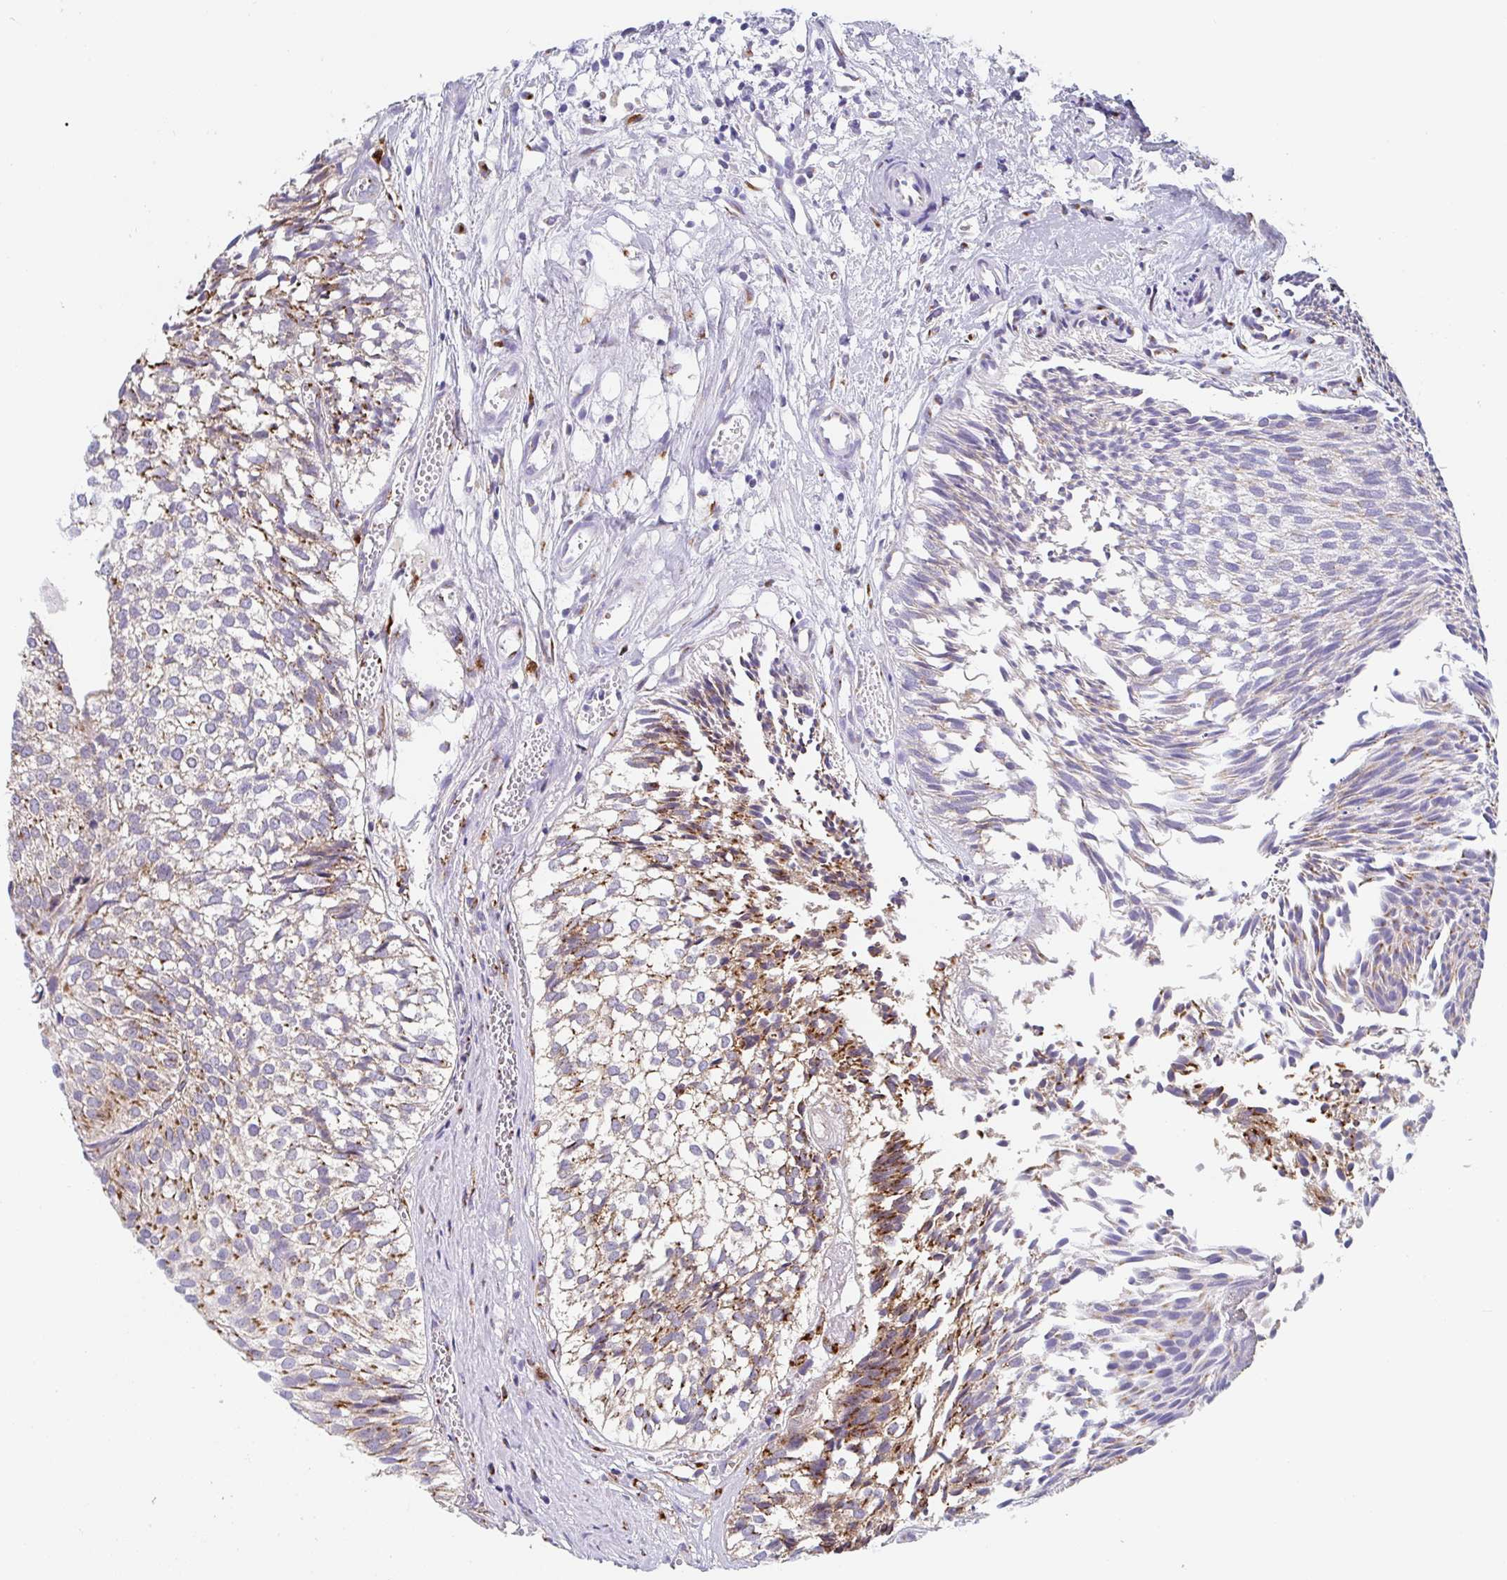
{"staining": {"intensity": "moderate", "quantity": "25%-75%", "location": "cytoplasmic/membranous"}, "tissue": "urothelial cancer", "cell_type": "Tumor cells", "image_type": "cancer", "snomed": [{"axis": "morphology", "description": "Urothelial carcinoma, Low grade"}, {"axis": "topography", "description": "Urinary bladder"}], "caption": "Protein expression analysis of human urothelial cancer reveals moderate cytoplasmic/membranous staining in about 25%-75% of tumor cells.", "gene": "PROSER3", "patient": {"sex": "male", "age": 91}}